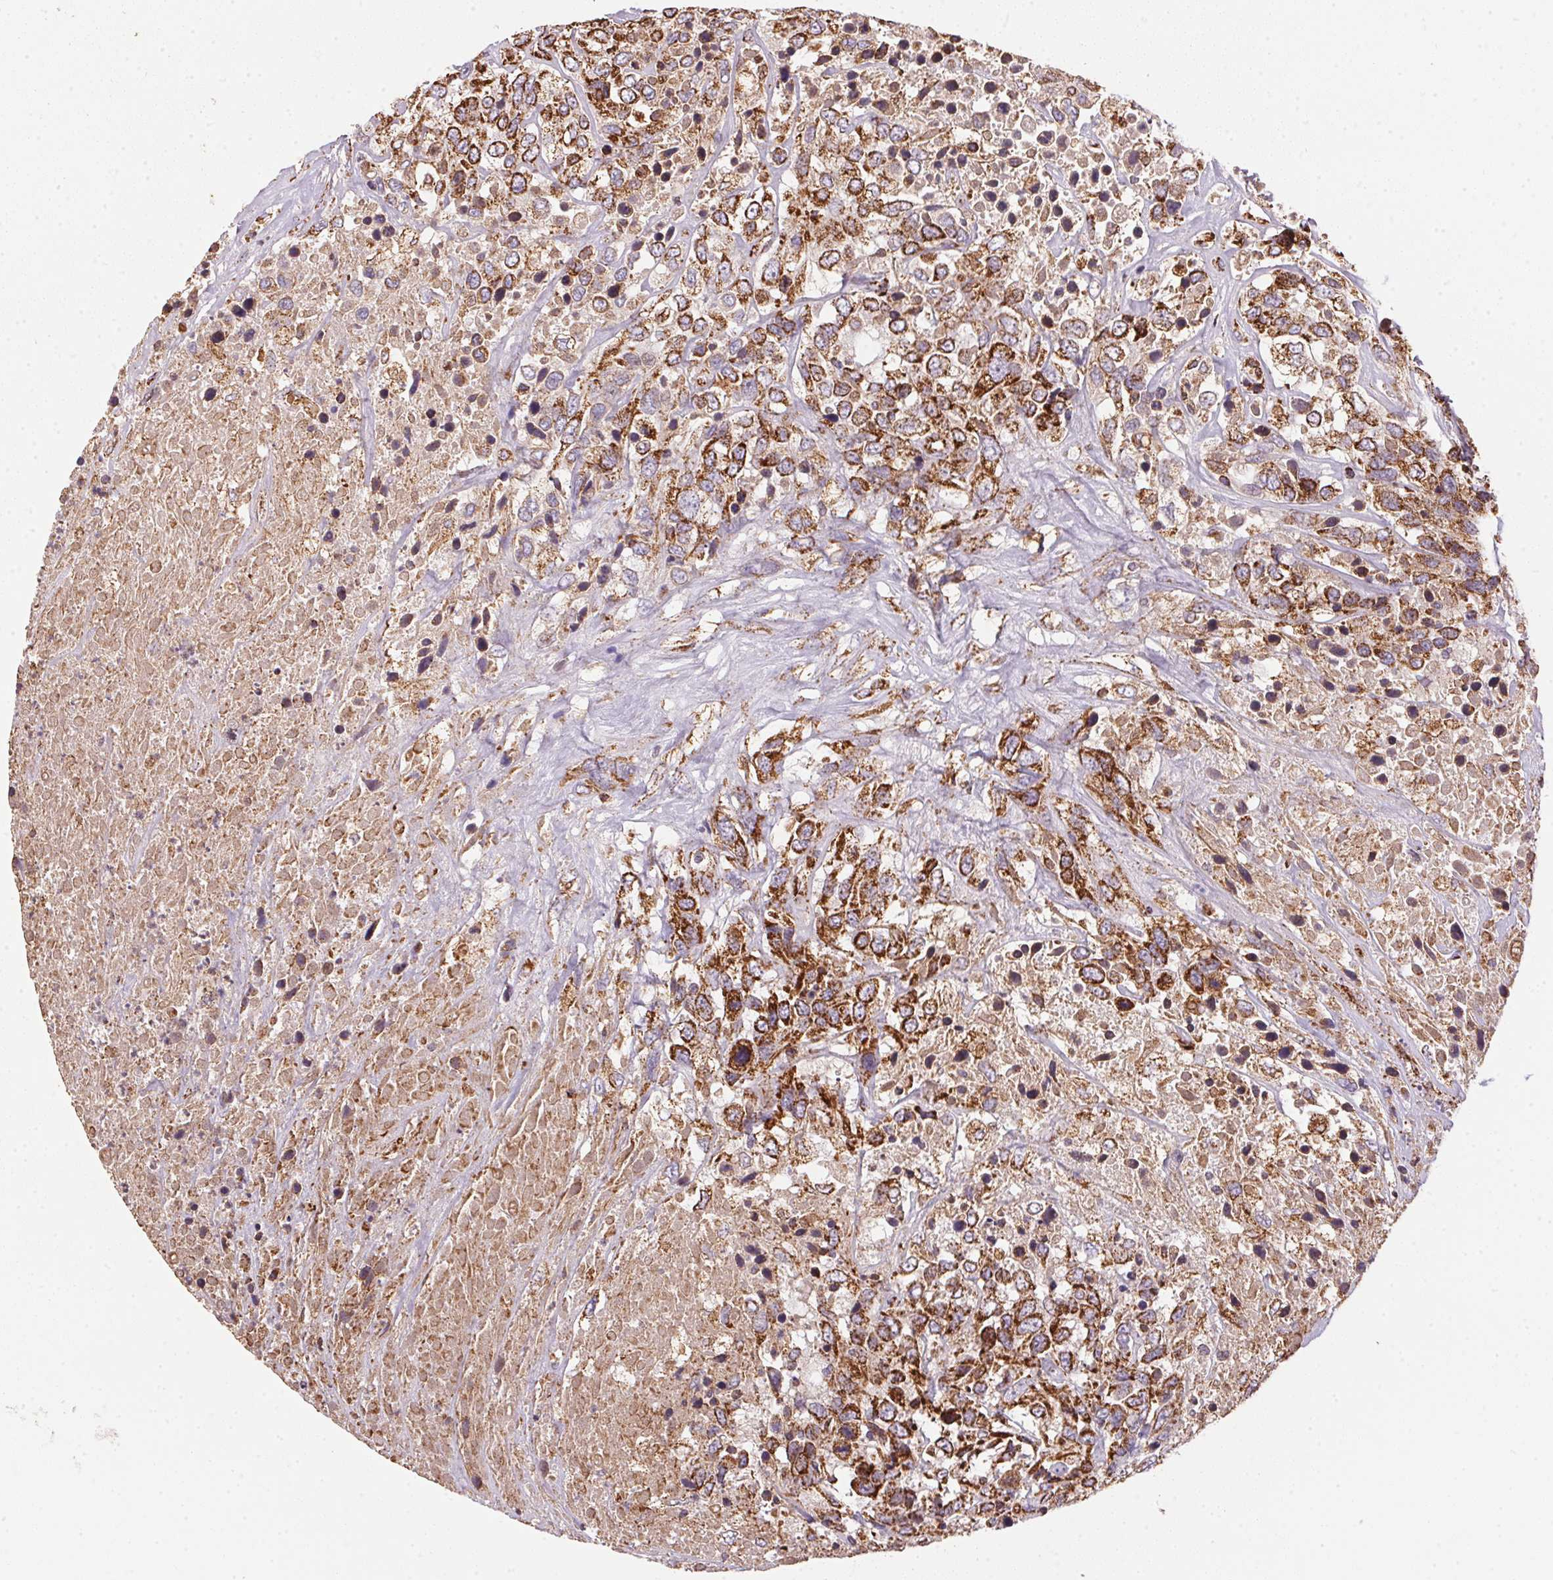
{"staining": {"intensity": "strong", "quantity": ">75%", "location": "cytoplasmic/membranous"}, "tissue": "urothelial cancer", "cell_type": "Tumor cells", "image_type": "cancer", "snomed": [{"axis": "morphology", "description": "Urothelial carcinoma, High grade"}, {"axis": "topography", "description": "Urinary bladder"}], "caption": "Immunohistochemistry staining of urothelial carcinoma (high-grade), which displays high levels of strong cytoplasmic/membranous expression in about >75% of tumor cells indicating strong cytoplasmic/membranous protein expression. The staining was performed using DAB (brown) for protein detection and nuclei were counterstained in hematoxylin (blue).", "gene": "NDUFS2", "patient": {"sex": "female", "age": 70}}